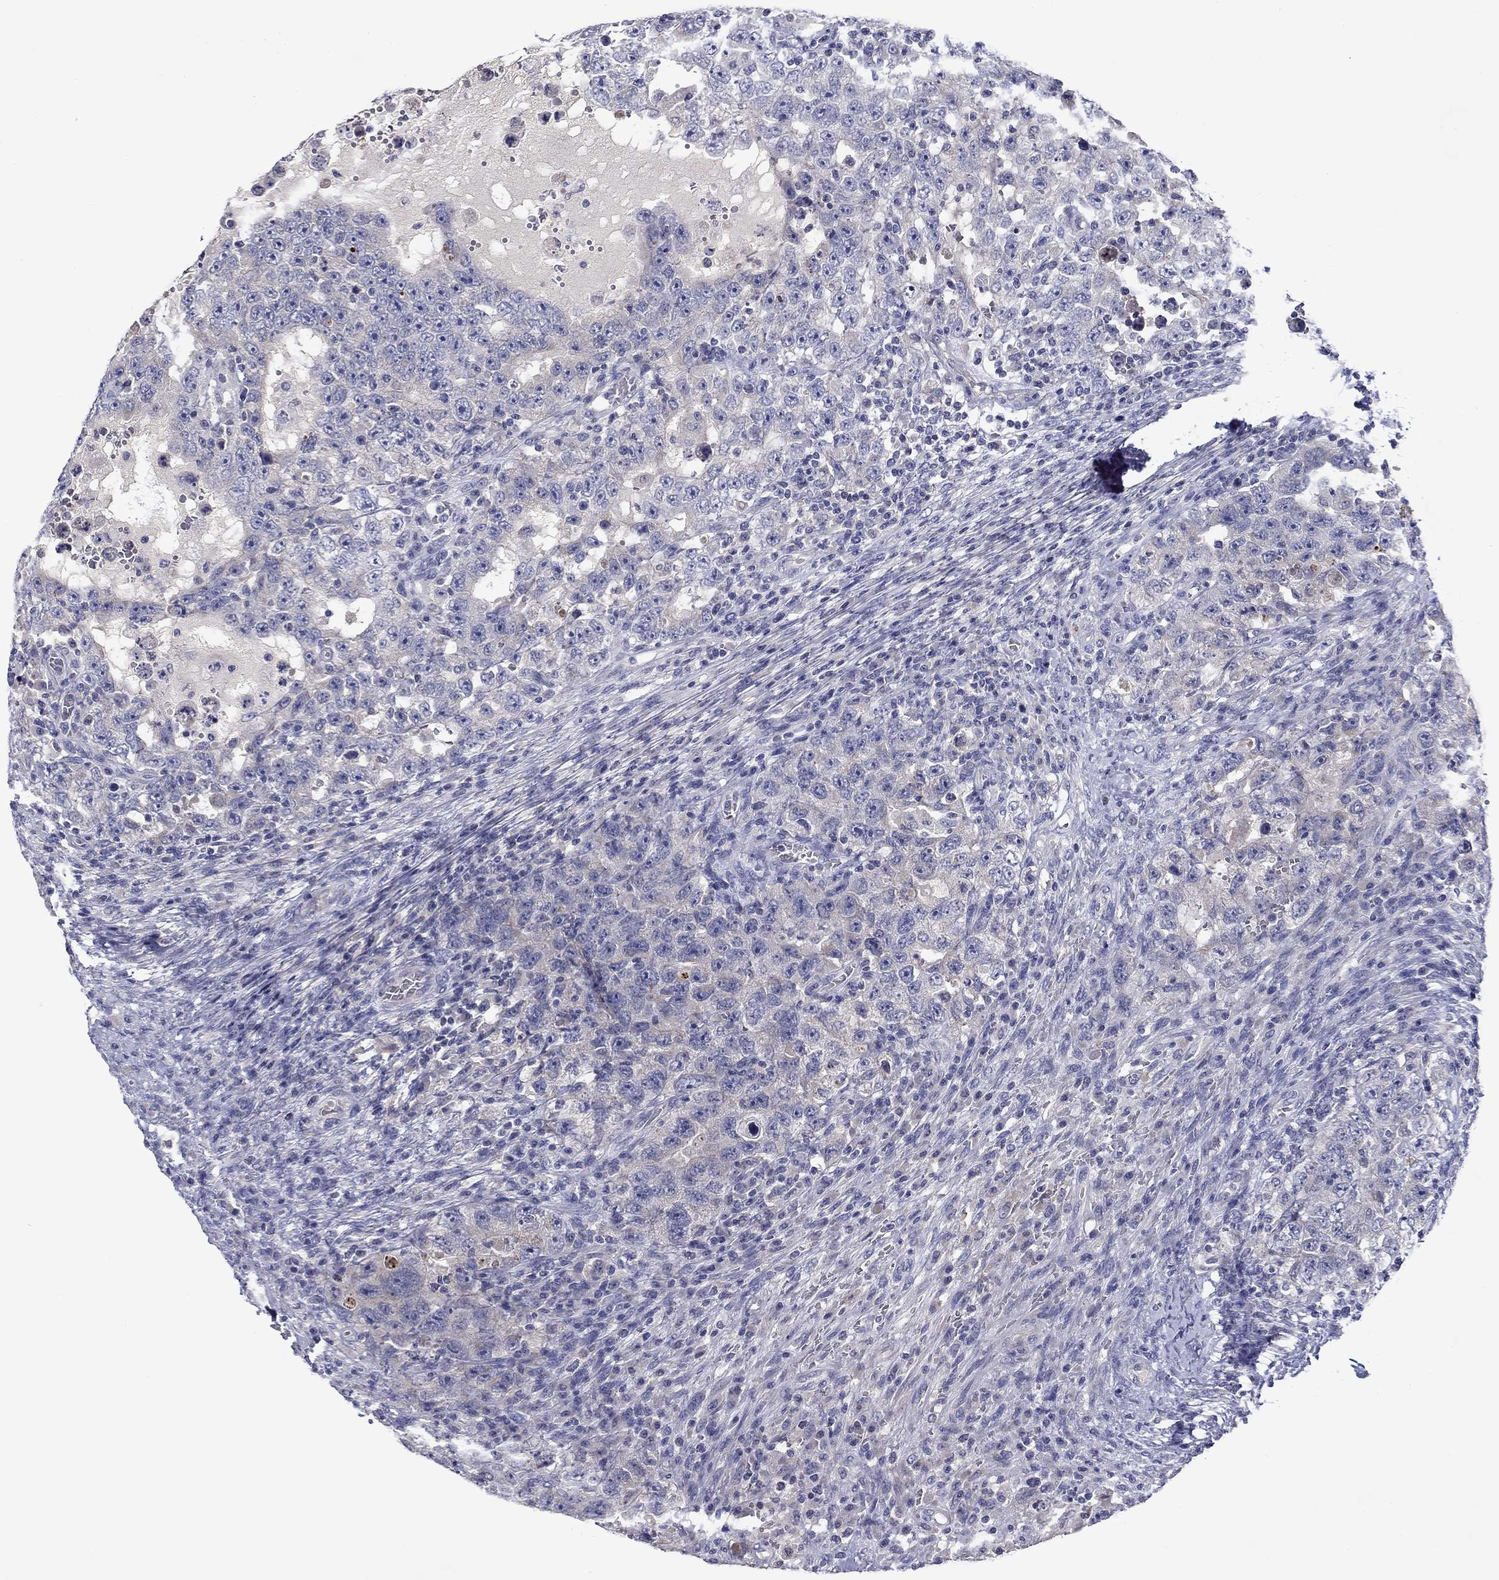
{"staining": {"intensity": "negative", "quantity": "none", "location": "none"}, "tissue": "testis cancer", "cell_type": "Tumor cells", "image_type": "cancer", "snomed": [{"axis": "morphology", "description": "Carcinoma, Embryonal, NOS"}, {"axis": "topography", "description": "Testis"}], "caption": "Immunohistochemical staining of embryonal carcinoma (testis) shows no significant staining in tumor cells.", "gene": "SPATA7", "patient": {"sex": "male", "age": 26}}